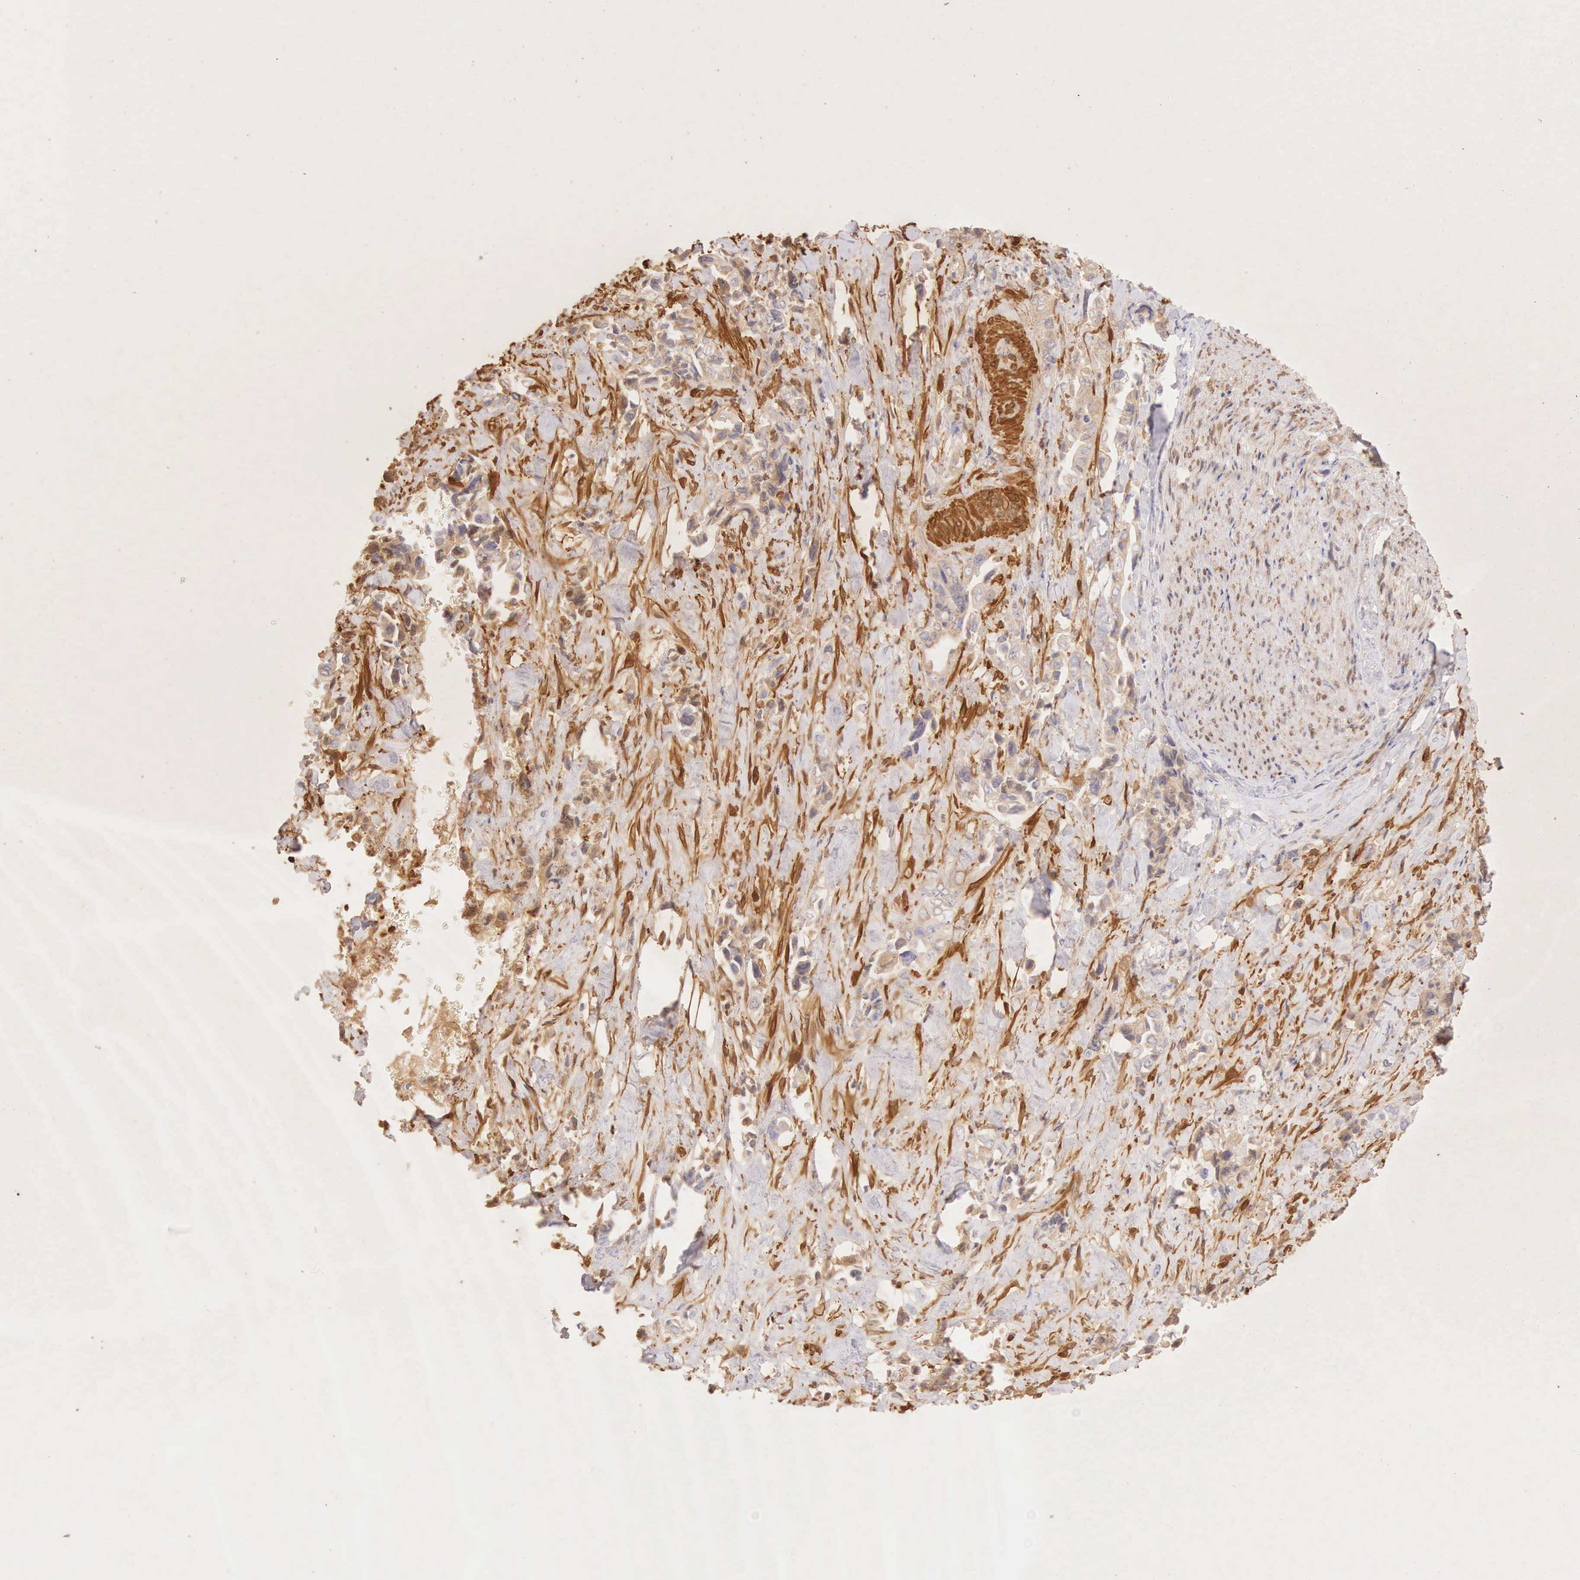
{"staining": {"intensity": "weak", "quantity": "25%-75%", "location": "cytoplasmic/membranous"}, "tissue": "pancreatic cancer", "cell_type": "Tumor cells", "image_type": "cancer", "snomed": [{"axis": "morphology", "description": "Adenocarcinoma, NOS"}, {"axis": "topography", "description": "Pancreas"}], "caption": "A photomicrograph showing weak cytoplasmic/membranous staining in about 25%-75% of tumor cells in pancreatic adenocarcinoma, as visualized by brown immunohistochemical staining.", "gene": "CNN1", "patient": {"sex": "male", "age": 69}}